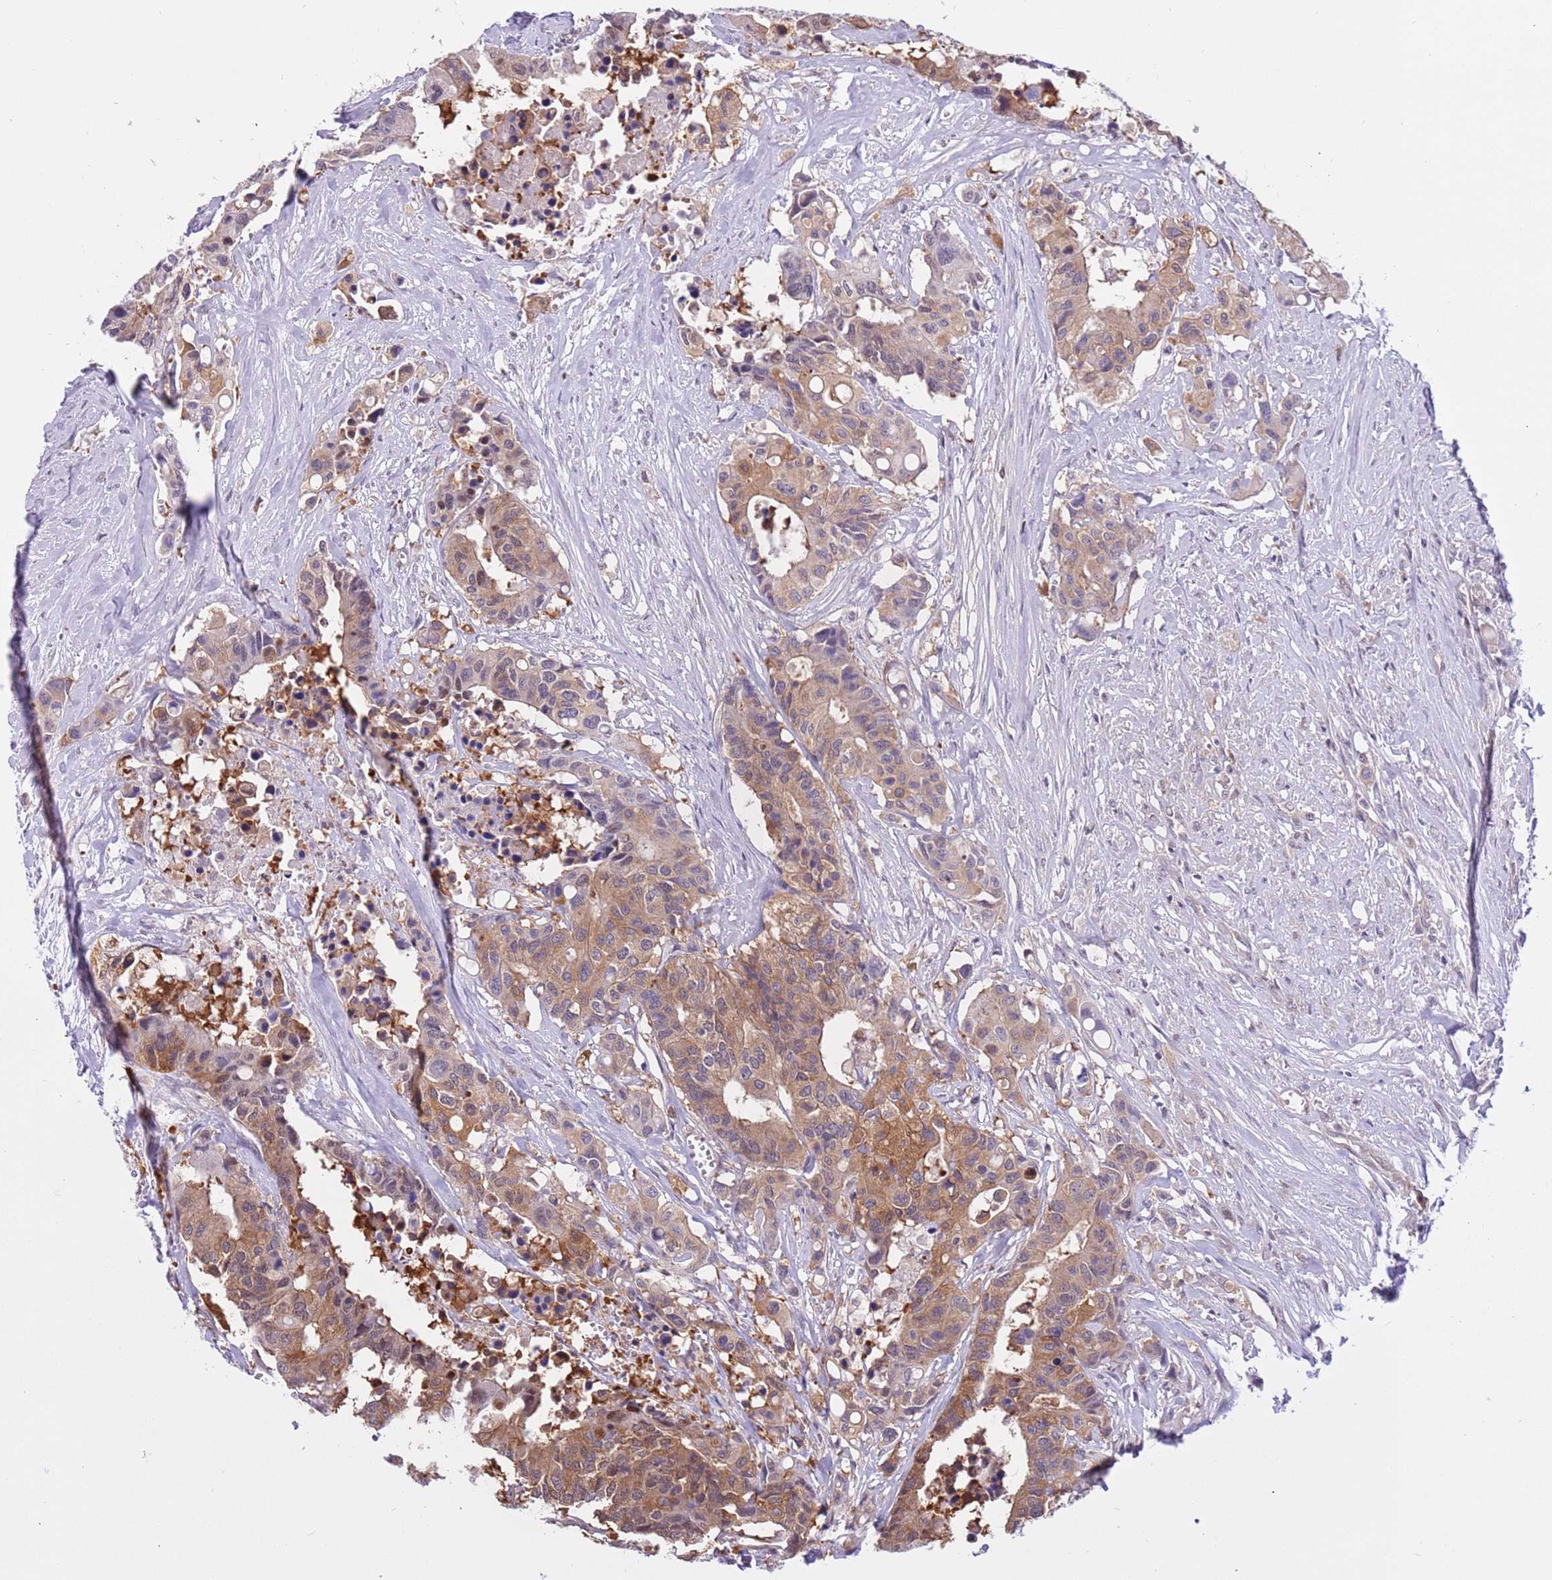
{"staining": {"intensity": "moderate", "quantity": ">75%", "location": "cytoplasmic/membranous"}, "tissue": "colorectal cancer", "cell_type": "Tumor cells", "image_type": "cancer", "snomed": [{"axis": "morphology", "description": "Adenocarcinoma, NOS"}, {"axis": "topography", "description": "Colon"}], "caption": "IHC micrograph of neoplastic tissue: adenocarcinoma (colorectal) stained using IHC displays medium levels of moderate protein expression localized specifically in the cytoplasmic/membranous of tumor cells, appearing as a cytoplasmic/membranous brown color.", "gene": "STIP1", "patient": {"sex": "male", "age": 77}}